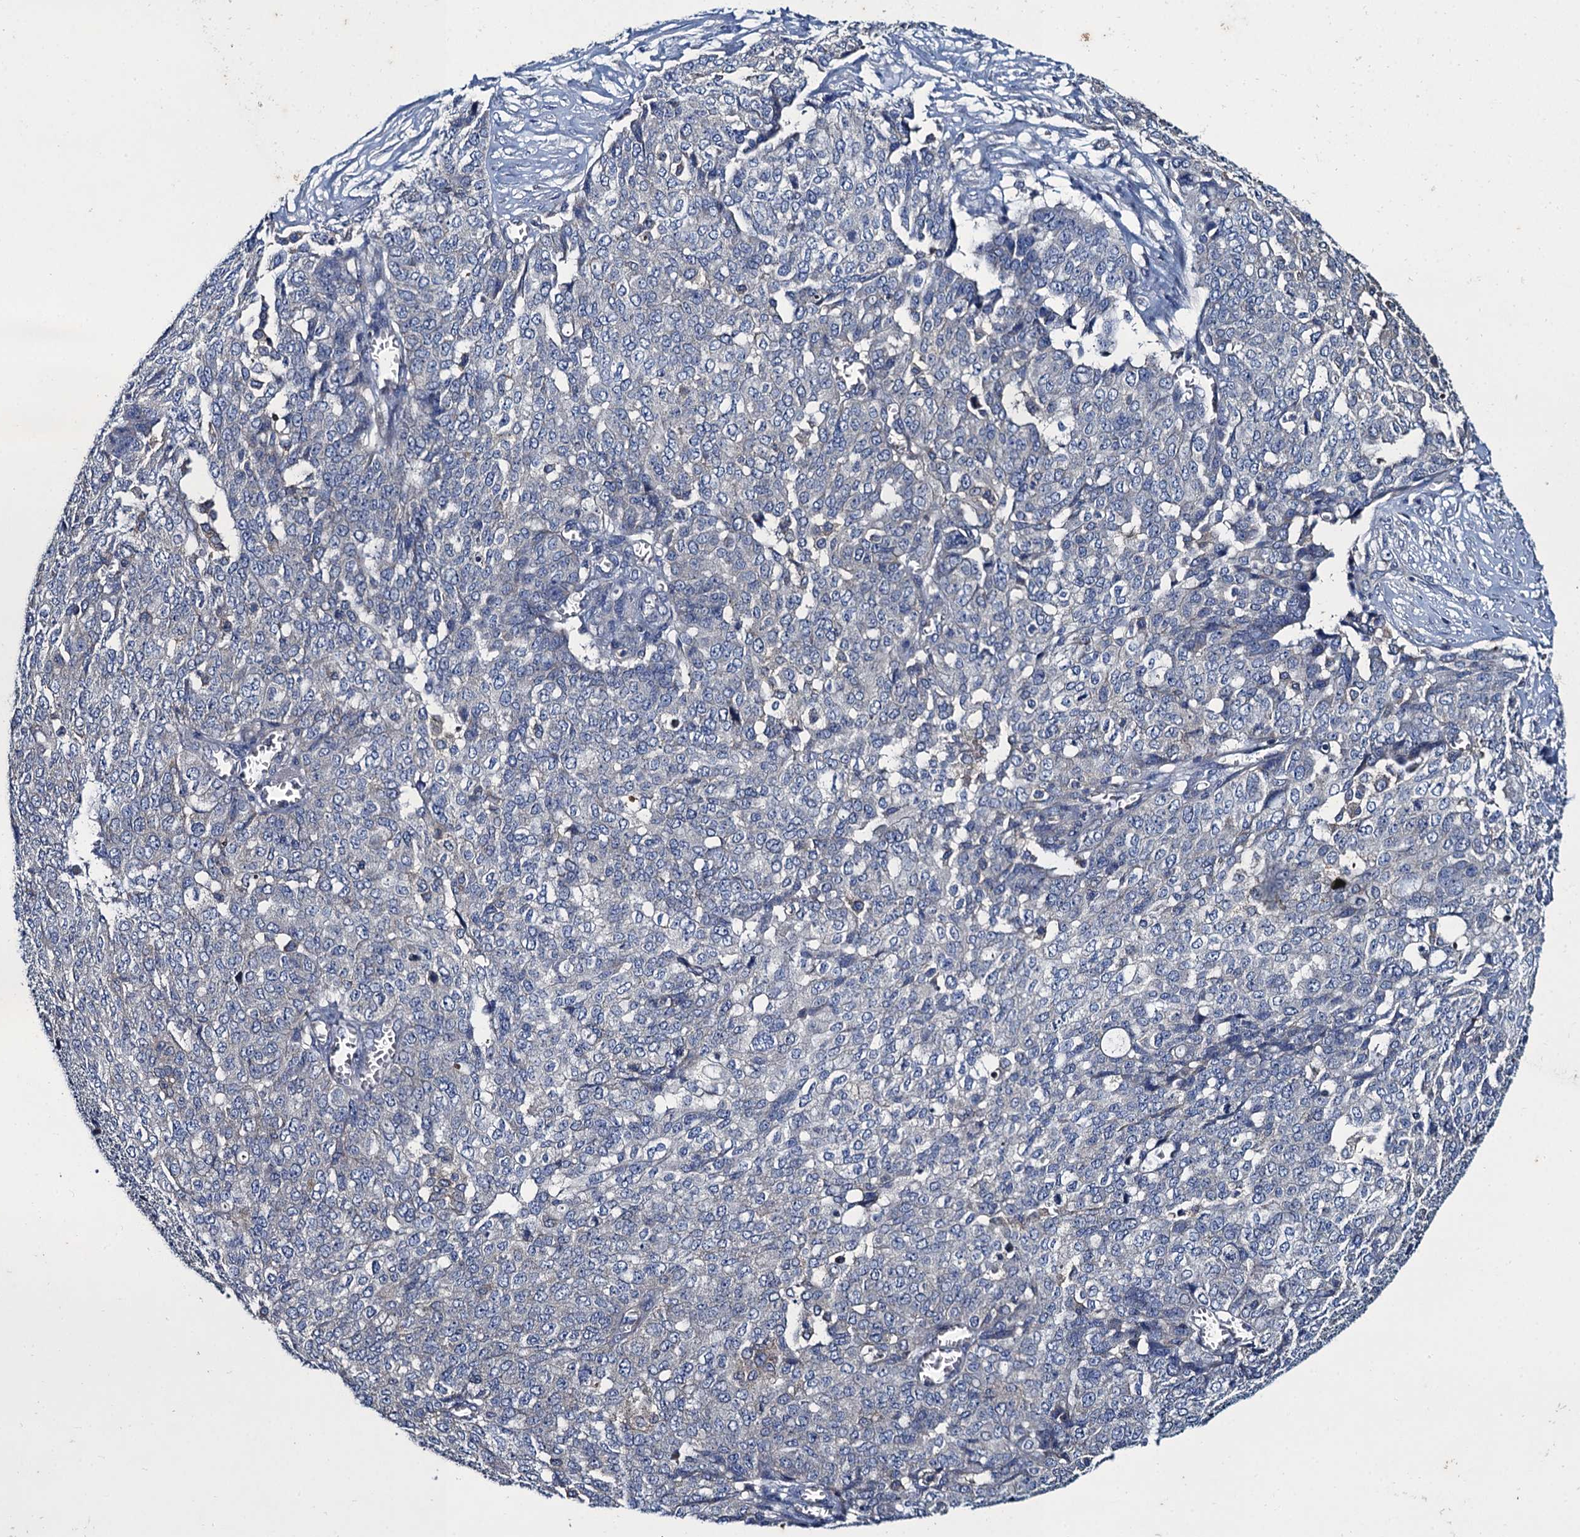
{"staining": {"intensity": "negative", "quantity": "none", "location": "none"}, "tissue": "ovarian cancer", "cell_type": "Tumor cells", "image_type": "cancer", "snomed": [{"axis": "morphology", "description": "Cystadenocarcinoma, serous, NOS"}, {"axis": "topography", "description": "Soft tissue"}, {"axis": "topography", "description": "Ovary"}], "caption": "Tumor cells show no significant expression in serous cystadenocarcinoma (ovarian). (Brightfield microscopy of DAB immunohistochemistry (IHC) at high magnification).", "gene": "SNAP29", "patient": {"sex": "female", "age": 57}}